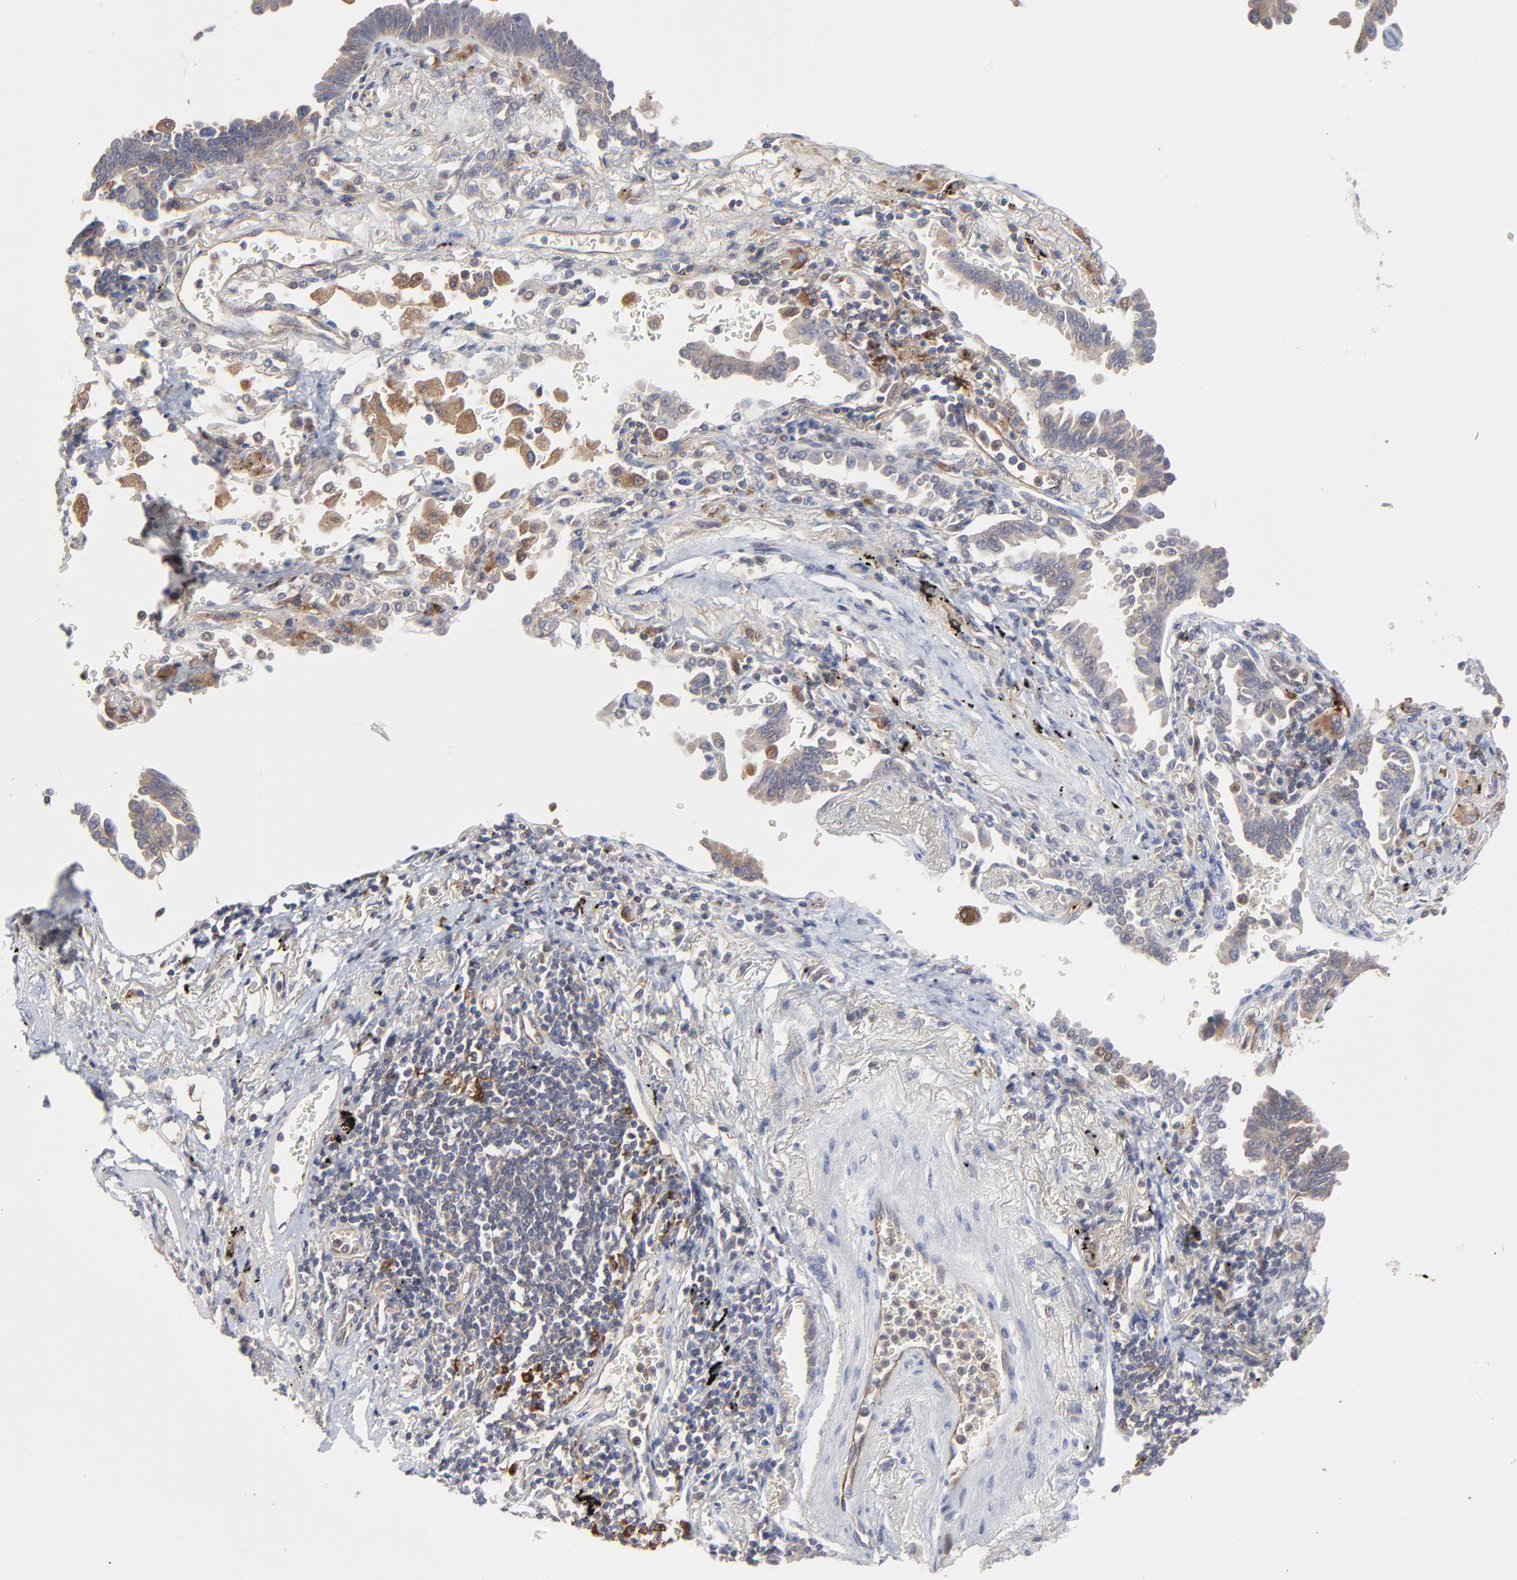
{"staining": {"intensity": "moderate", "quantity": ">75%", "location": "cytoplasmic/membranous"}, "tissue": "lung cancer", "cell_type": "Tumor cells", "image_type": "cancer", "snomed": [{"axis": "morphology", "description": "Adenocarcinoma, NOS"}, {"axis": "topography", "description": "Lung"}], "caption": "Tumor cells exhibit medium levels of moderate cytoplasmic/membranous staining in approximately >75% of cells in human lung cancer.", "gene": "RAB9A", "patient": {"sex": "female", "age": 64}}